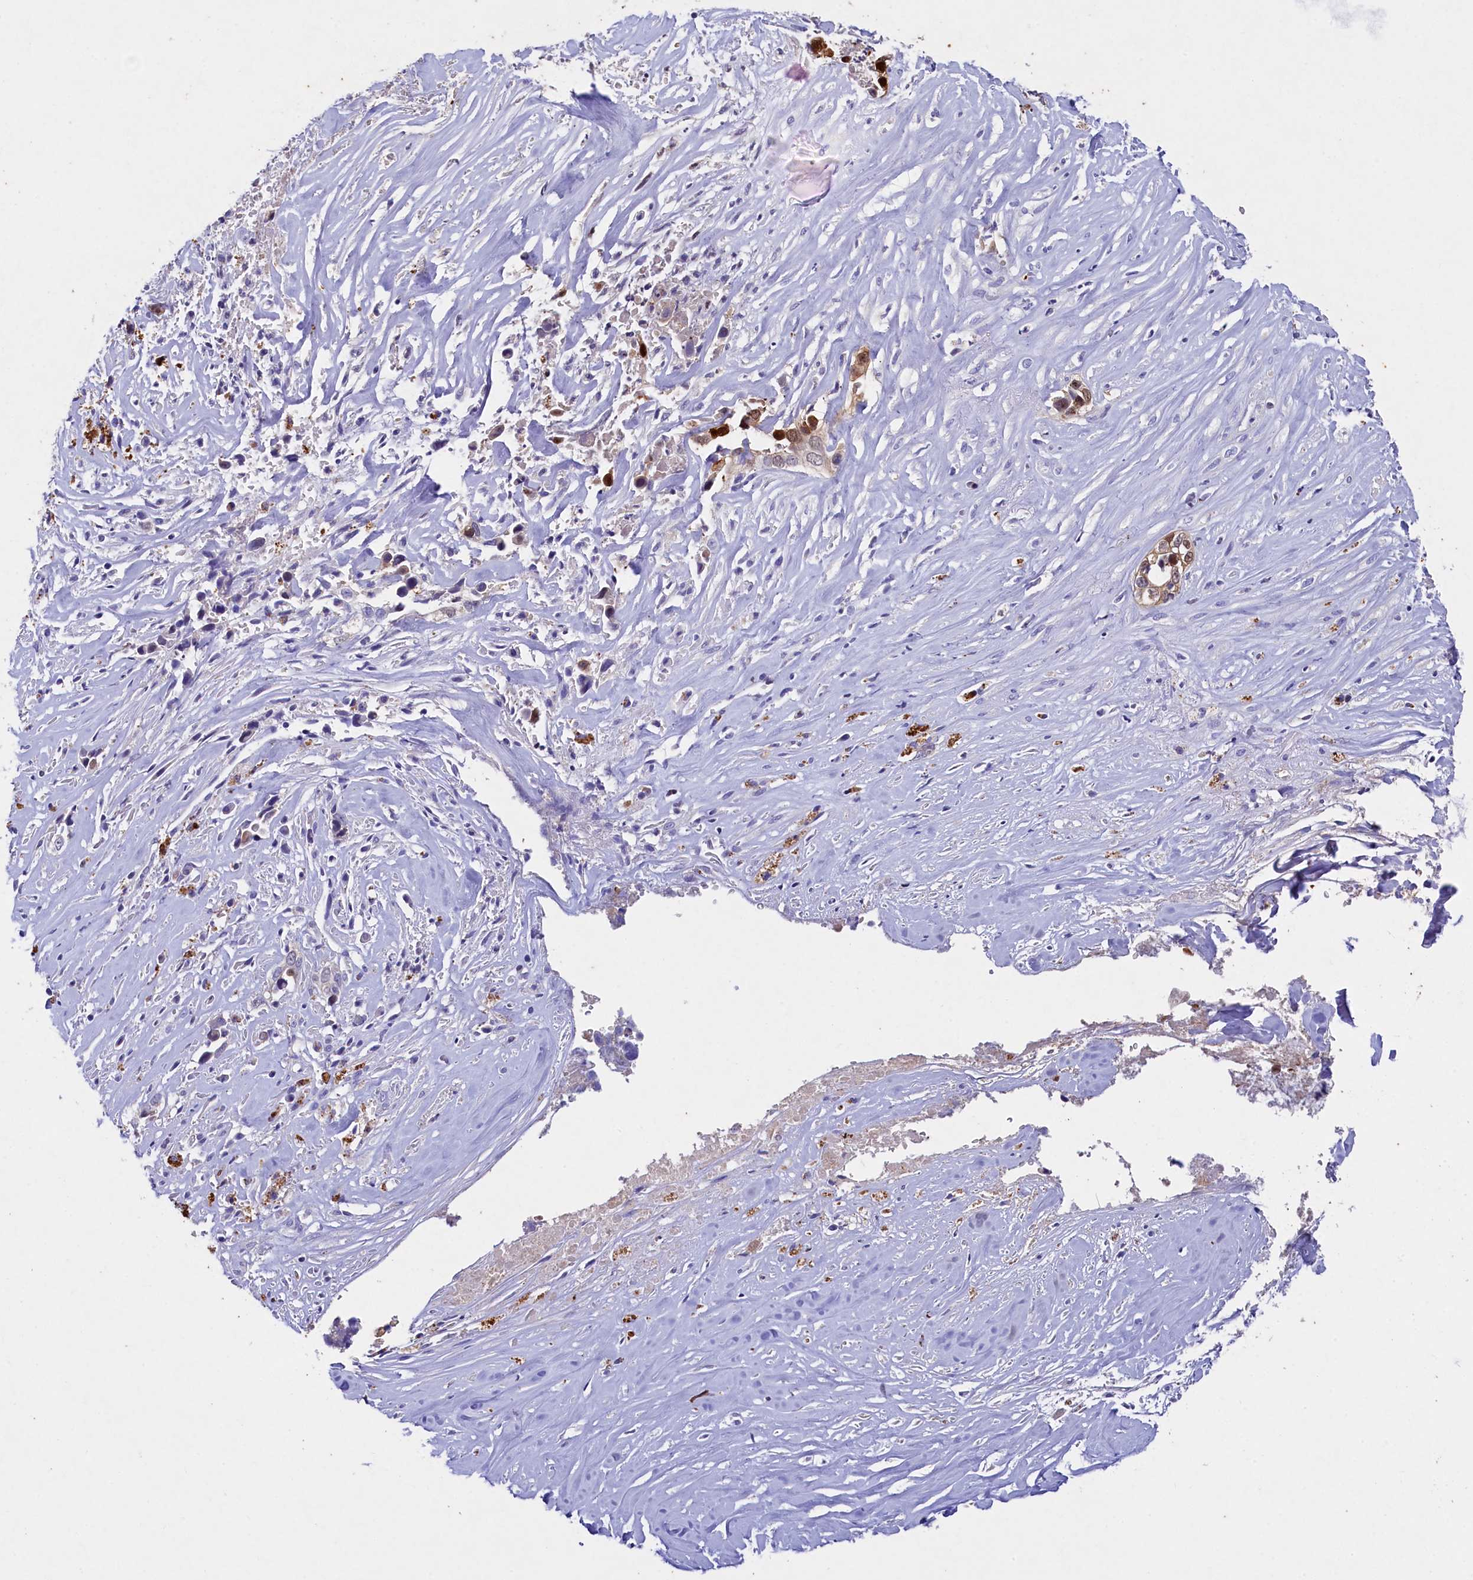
{"staining": {"intensity": "moderate", "quantity": "25%-75%", "location": "cytoplasmic/membranous,nuclear"}, "tissue": "liver cancer", "cell_type": "Tumor cells", "image_type": "cancer", "snomed": [{"axis": "morphology", "description": "Cholangiocarcinoma"}, {"axis": "topography", "description": "Liver"}], "caption": "IHC (DAB (3,3'-diaminobenzidine)) staining of liver cancer exhibits moderate cytoplasmic/membranous and nuclear protein staining in approximately 25%-75% of tumor cells.", "gene": "TGDS", "patient": {"sex": "female", "age": 79}}